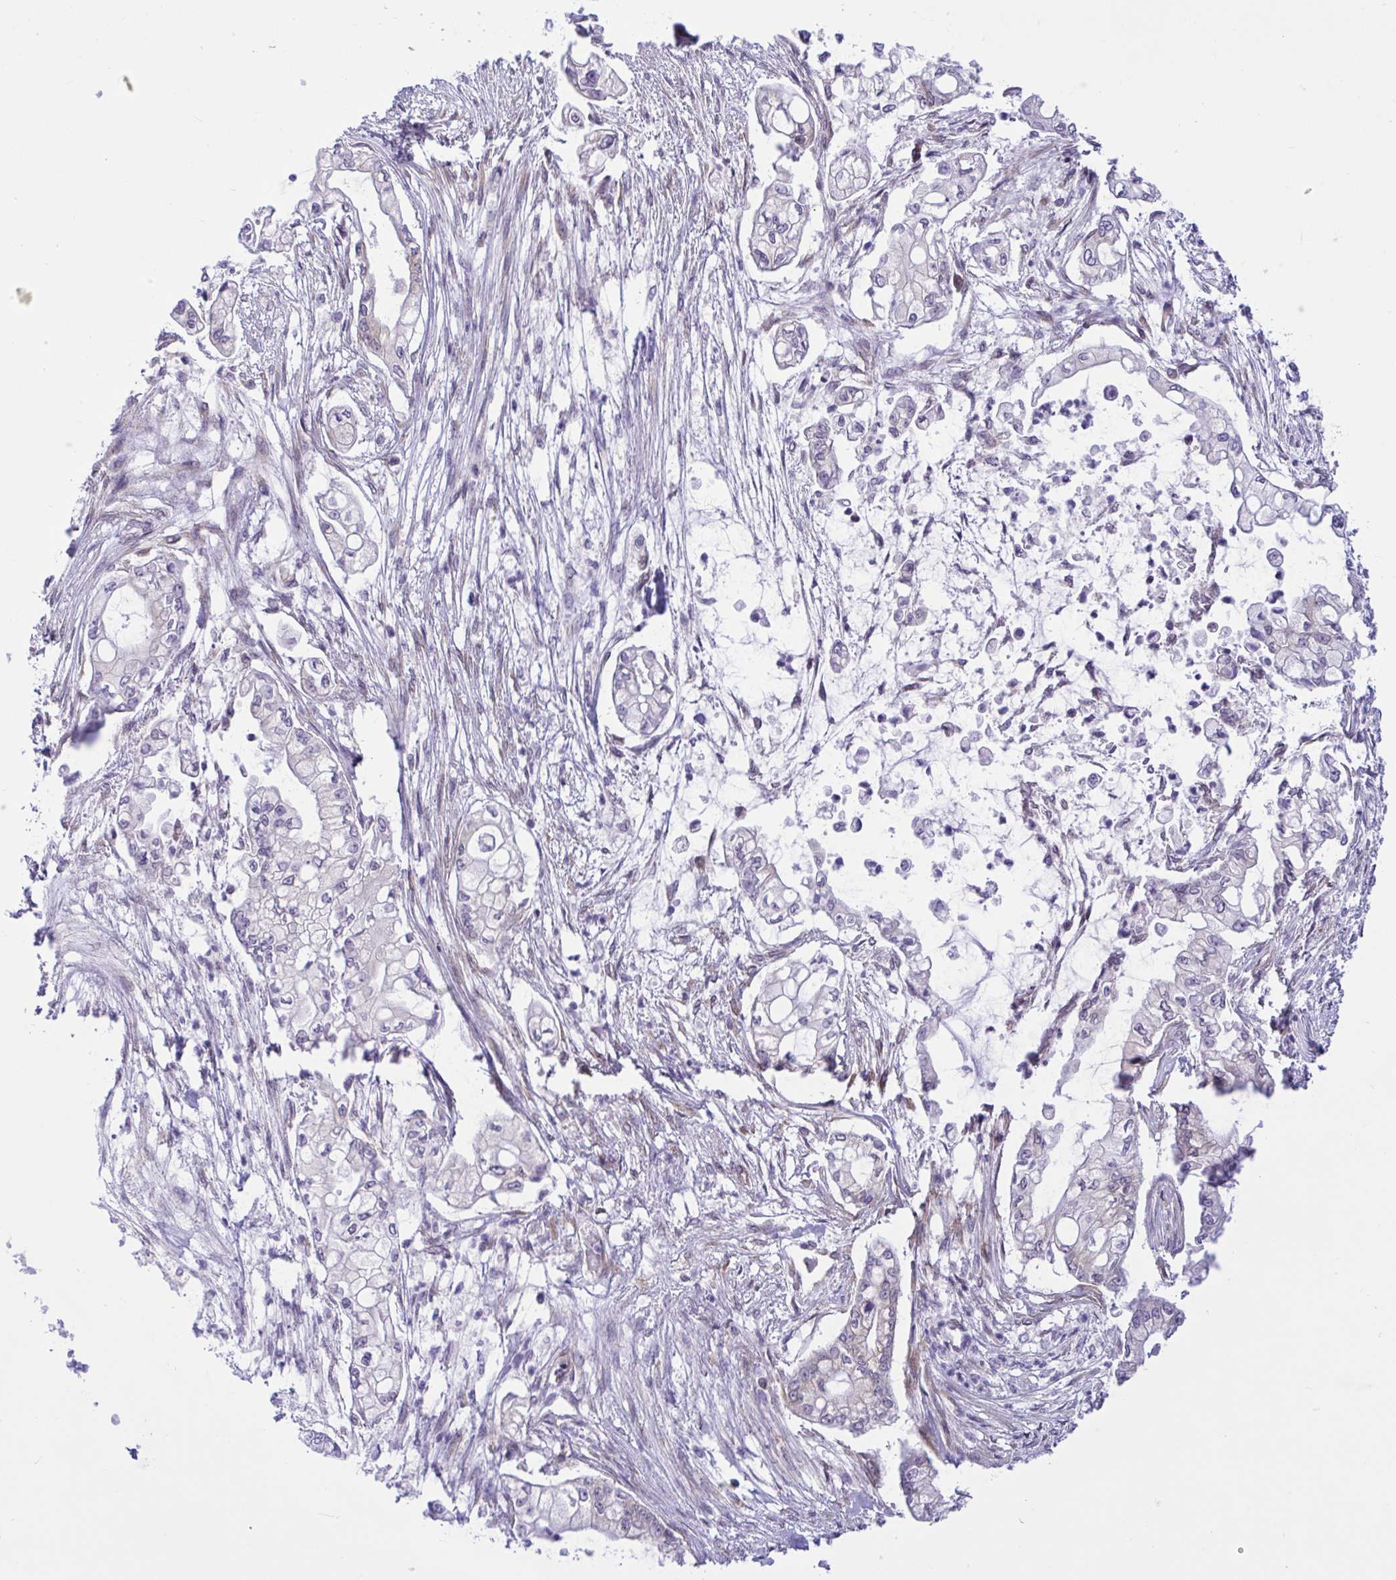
{"staining": {"intensity": "weak", "quantity": "<25%", "location": "cytoplasmic/membranous"}, "tissue": "pancreatic cancer", "cell_type": "Tumor cells", "image_type": "cancer", "snomed": [{"axis": "morphology", "description": "Adenocarcinoma, NOS"}, {"axis": "topography", "description": "Pancreas"}], "caption": "Tumor cells show no significant staining in pancreatic cancer (adenocarcinoma).", "gene": "CAMLG", "patient": {"sex": "female", "age": 69}}